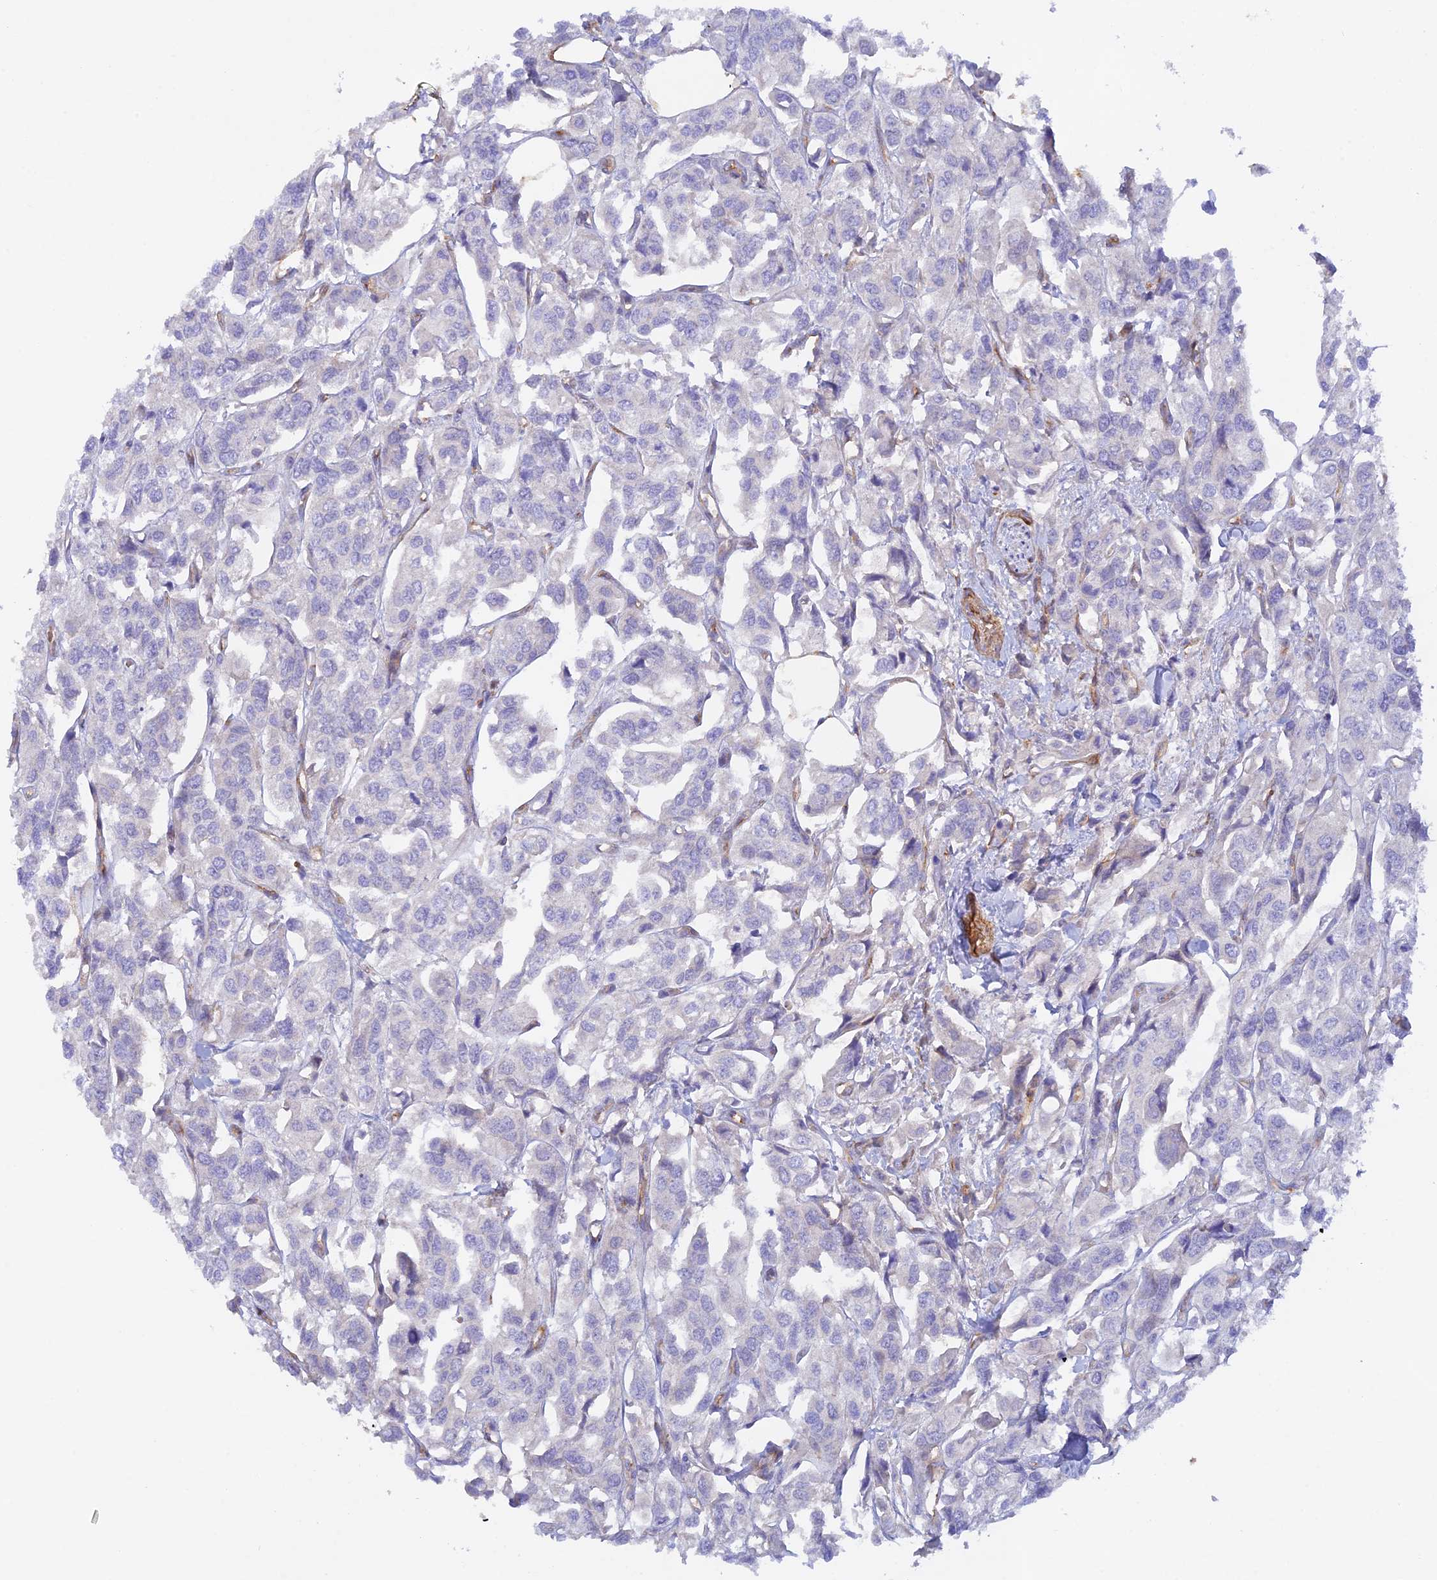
{"staining": {"intensity": "negative", "quantity": "none", "location": "none"}, "tissue": "urothelial cancer", "cell_type": "Tumor cells", "image_type": "cancer", "snomed": [{"axis": "morphology", "description": "Urothelial carcinoma, High grade"}, {"axis": "topography", "description": "Urinary bladder"}], "caption": "Tumor cells show no significant protein expression in high-grade urothelial carcinoma.", "gene": "MYO9A", "patient": {"sex": "male", "age": 67}}